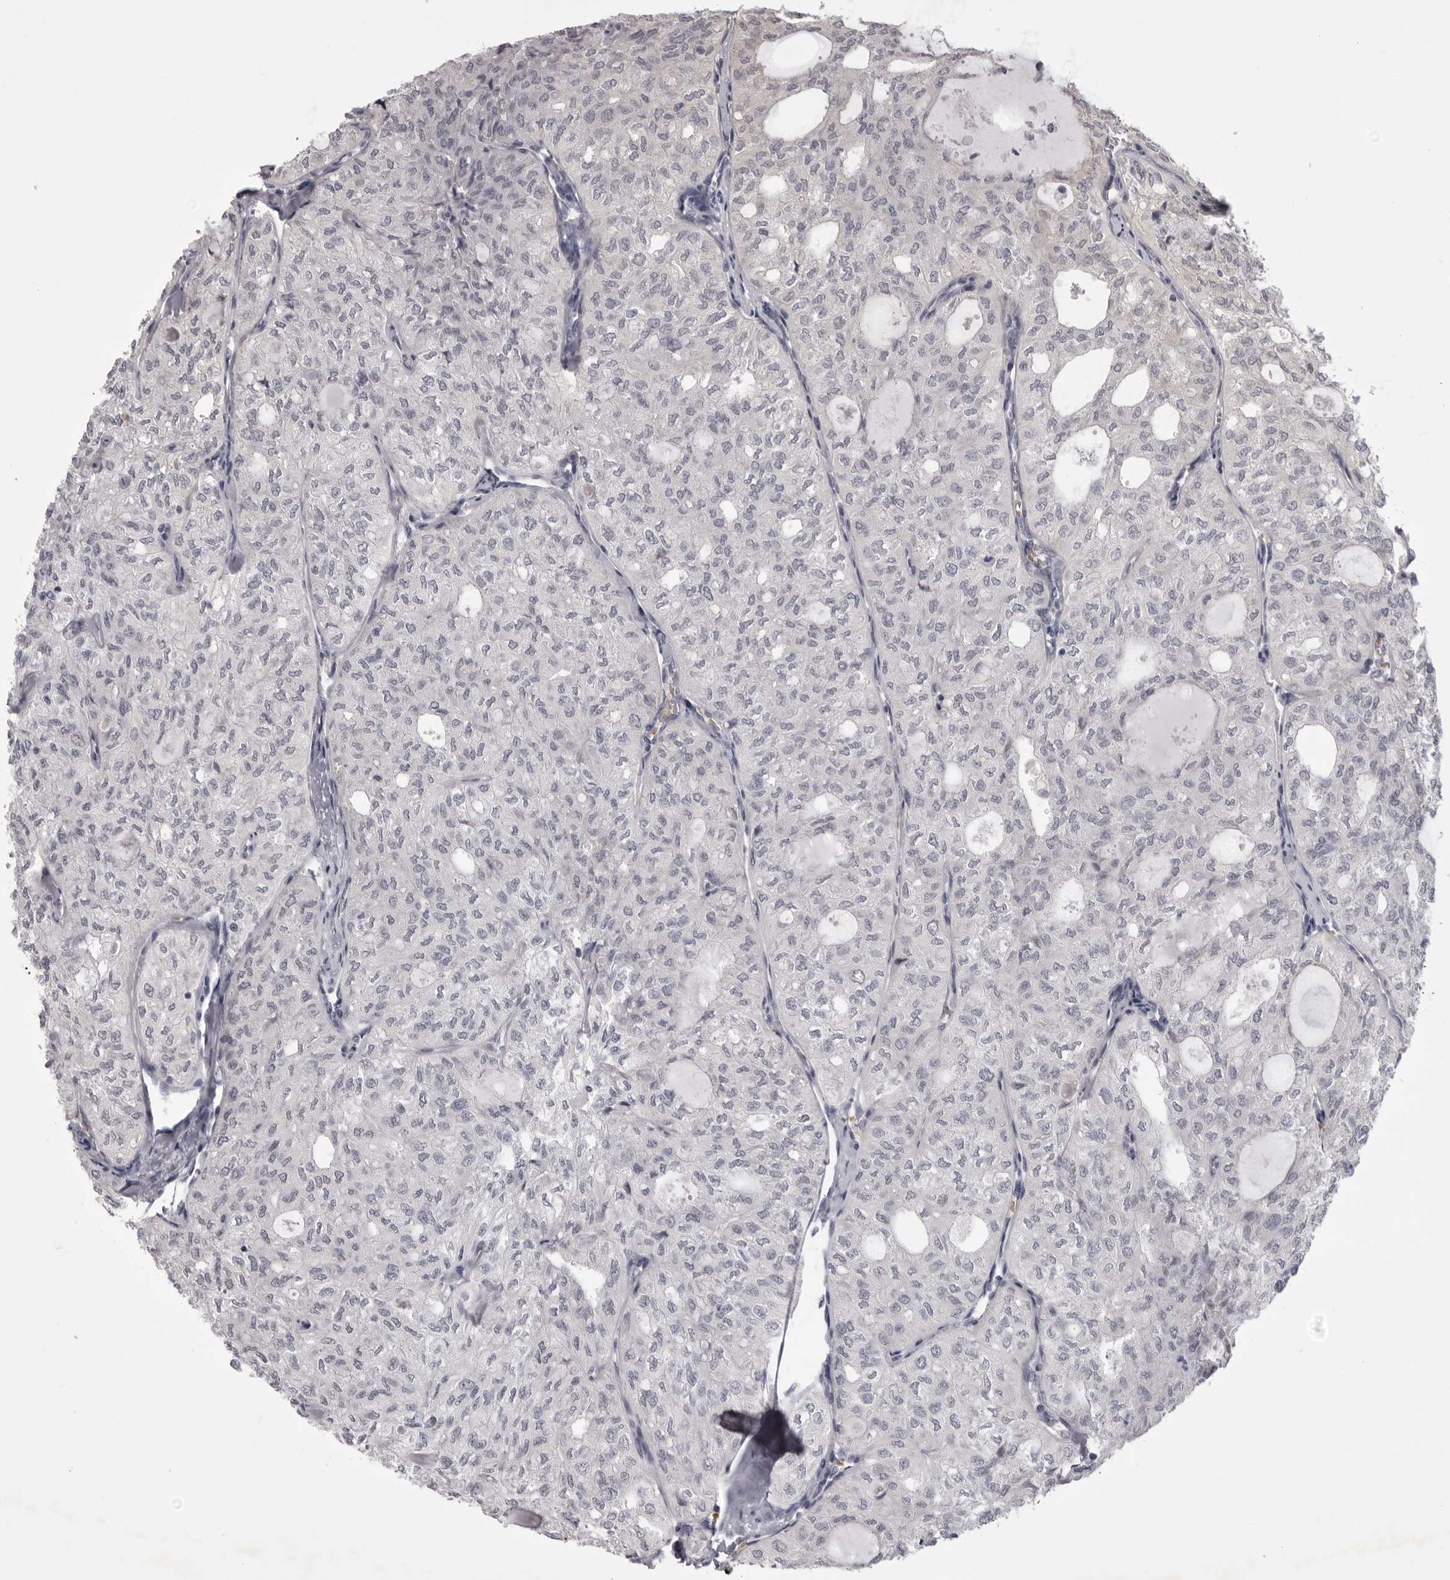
{"staining": {"intensity": "negative", "quantity": "none", "location": "none"}, "tissue": "thyroid cancer", "cell_type": "Tumor cells", "image_type": "cancer", "snomed": [{"axis": "morphology", "description": "Follicular adenoma carcinoma, NOS"}, {"axis": "topography", "description": "Thyroid gland"}], "caption": "This histopathology image is of thyroid cancer (follicular adenoma carcinoma) stained with IHC to label a protein in brown with the nuclei are counter-stained blue. There is no staining in tumor cells.", "gene": "EPHA10", "patient": {"sex": "male", "age": 75}}